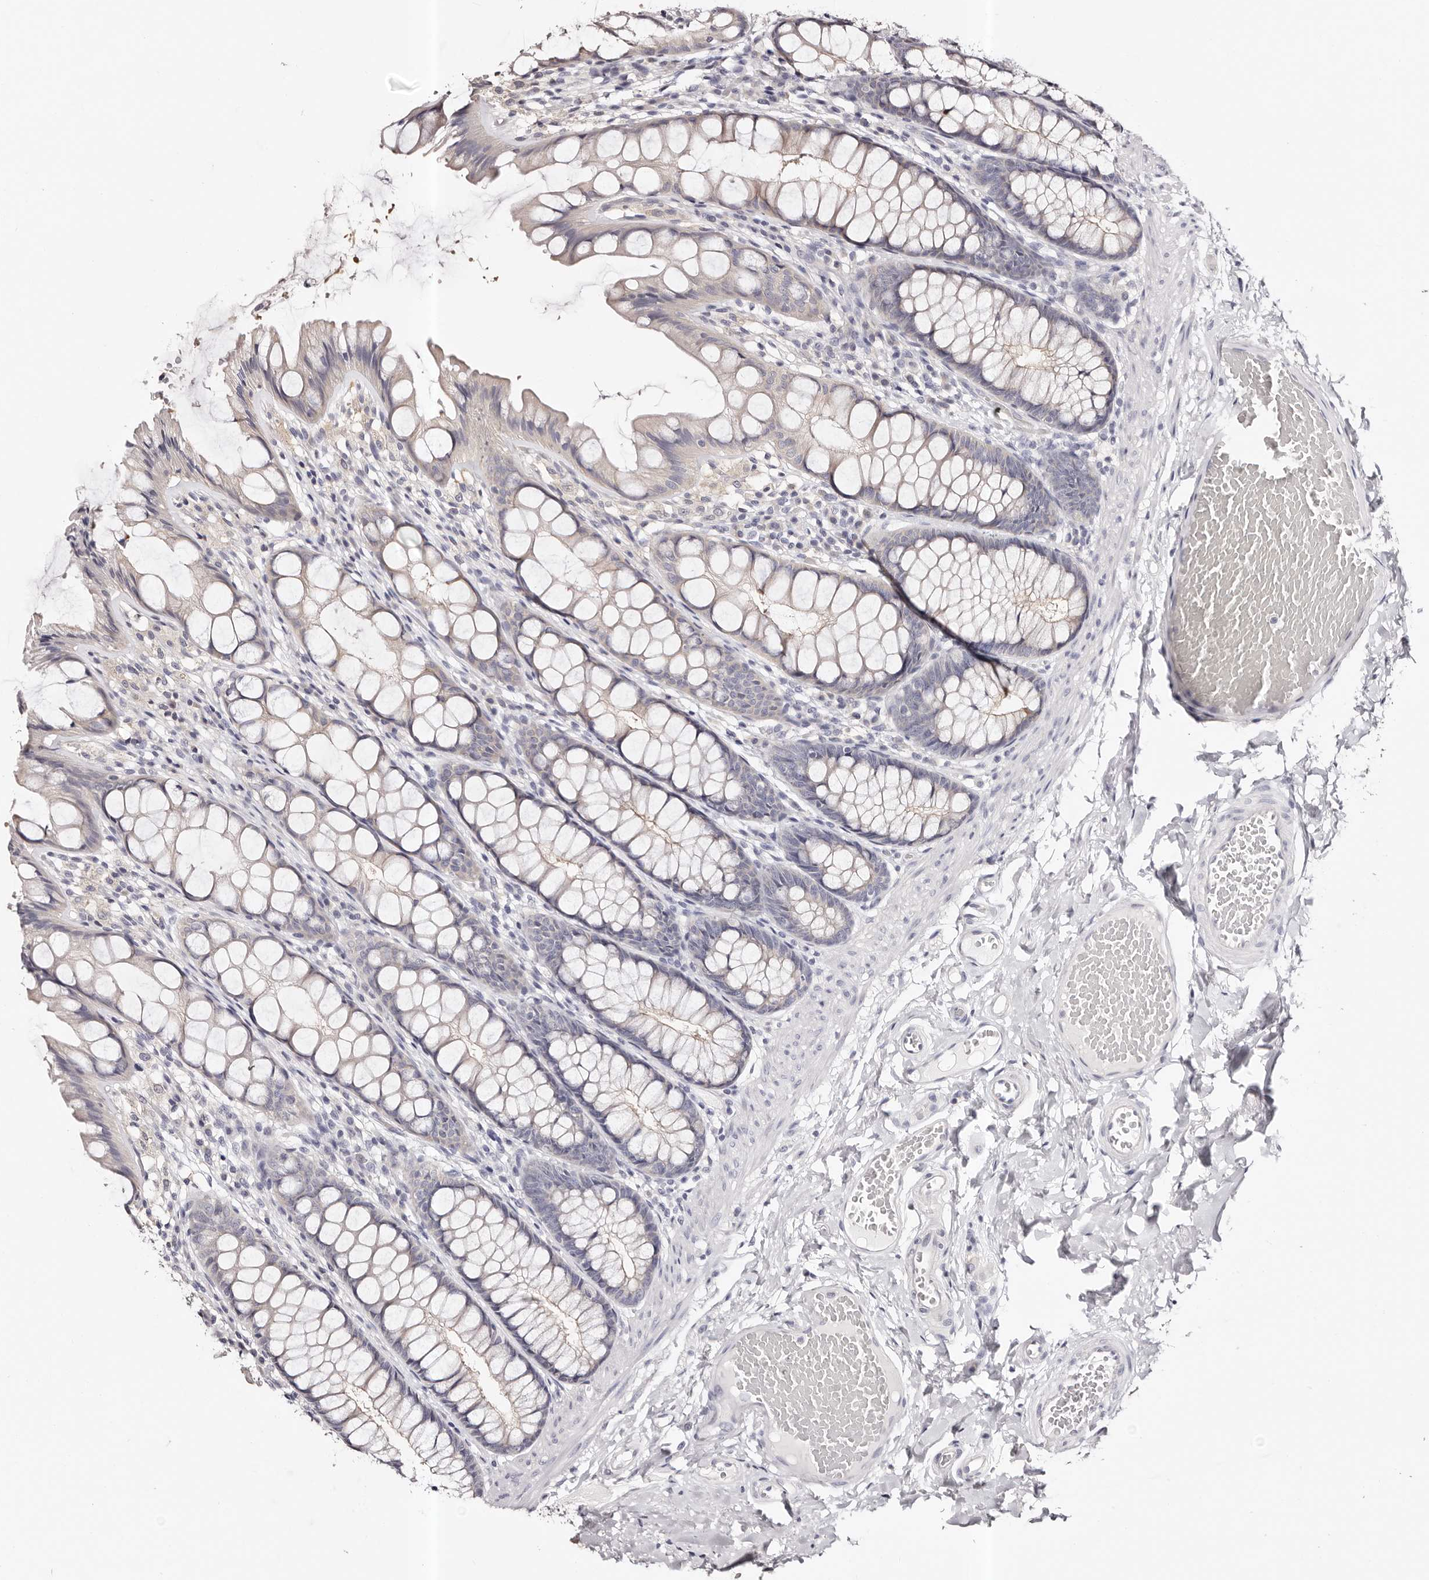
{"staining": {"intensity": "negative", "quantity": "none", "location": "none"}, "tissue": "colon", "cell_type": "Endothelial cells", "image_type": "normal", "snomed": [{"axis": "morphology", "description": "Normal tissue, NOS"}, {"axis": "topography", "description": "Colon"}], "caption": "An image of human colon is negative for staining in endothelial cells. Nuclei are stained in blue.", "gene": "ROM1", "patient": {"sex": "male", "age": 47}}